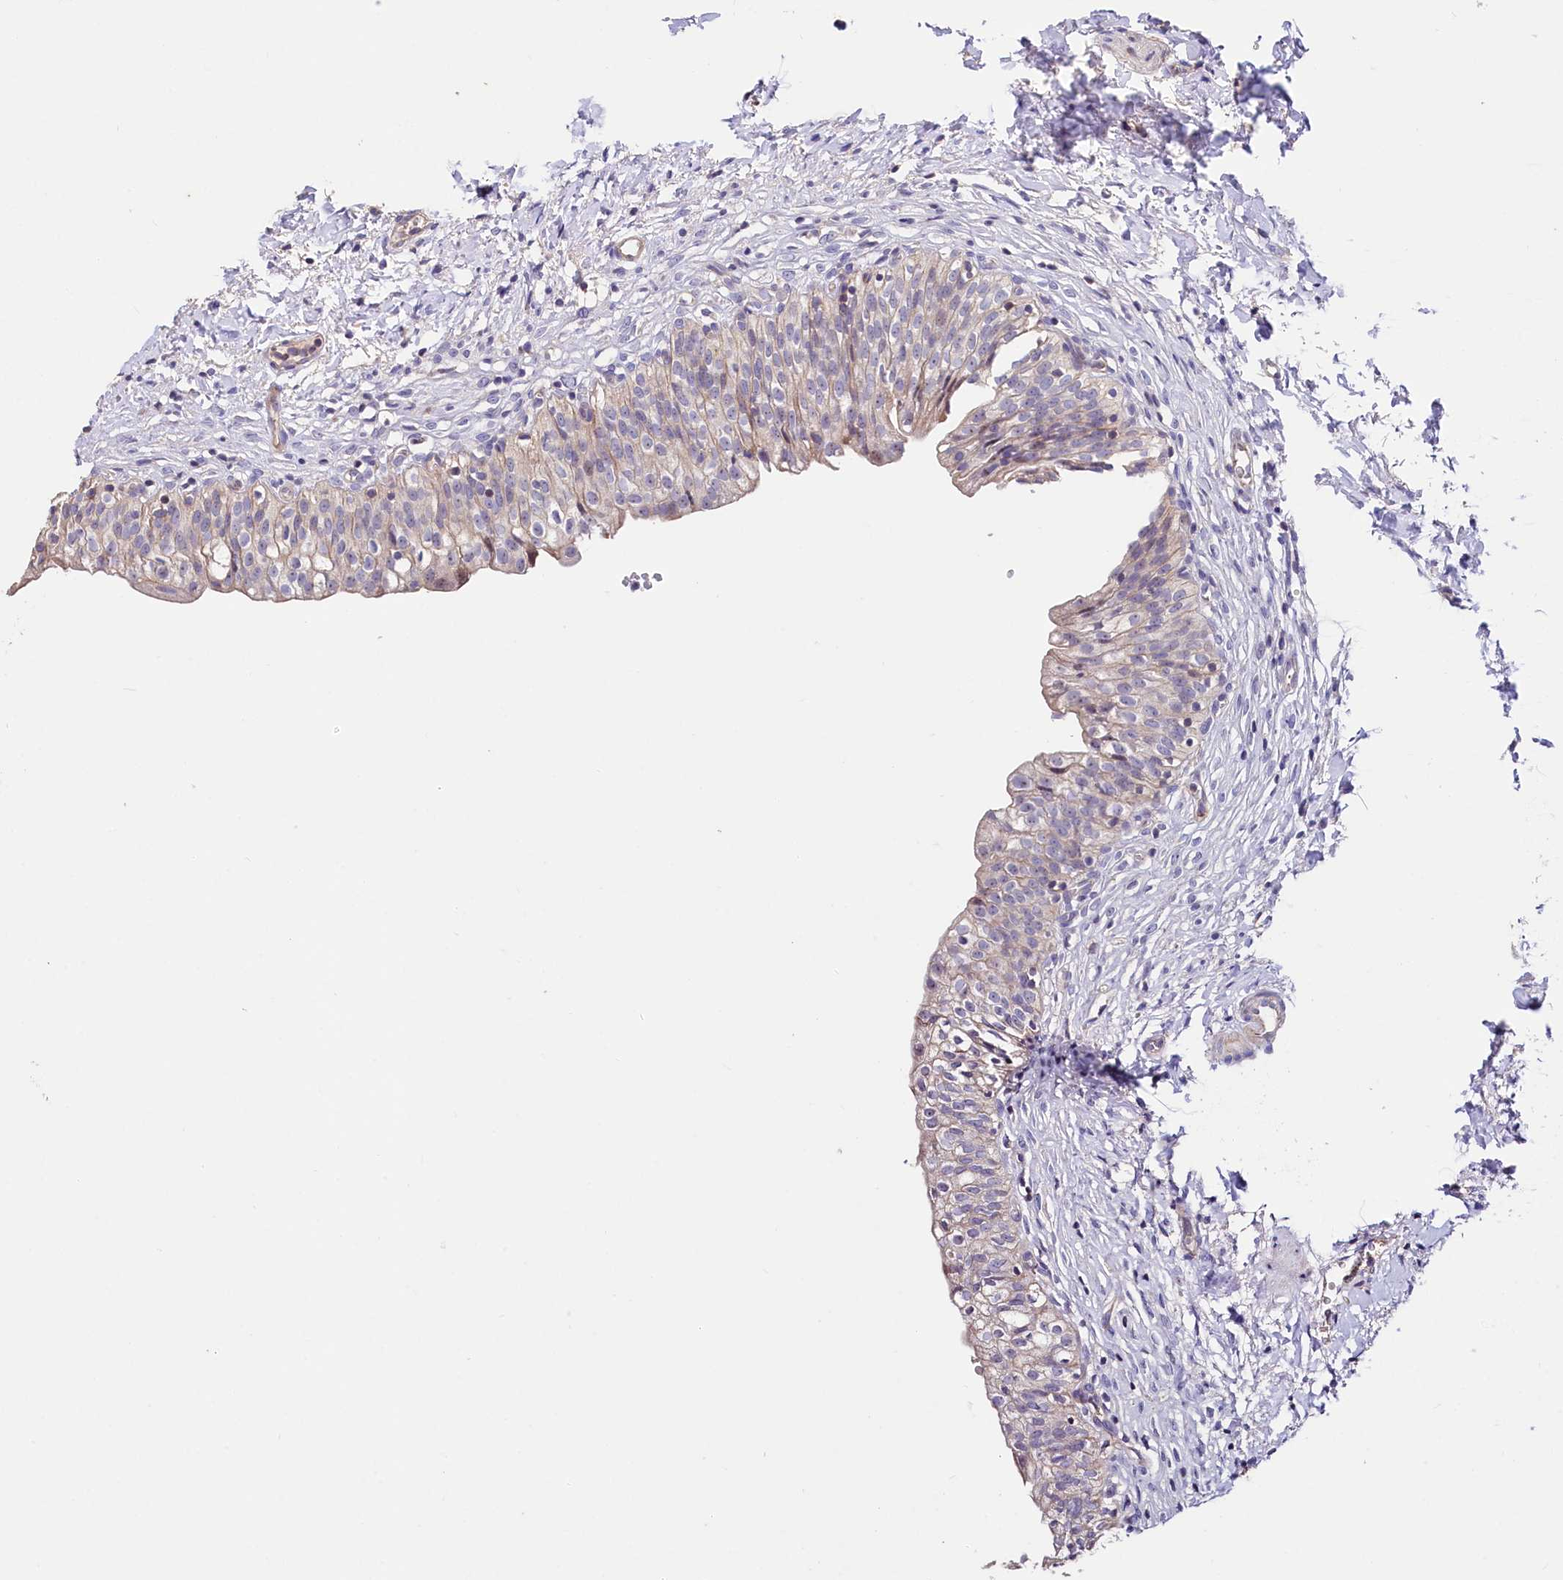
{"staining": {"intensity": "negative", "quantity": "none", "location": "none"}, "tissue": "urinary bladder", "cell_type": "Urothelial cells", "image_type": "normal", "snomed": [{"axis": "morphology", "description": "Normal tissue, NOS"}, {"axis": "topography", "description": "Urinary bladder"}], "caption": "High magnification brightfield microscopy of normal urinary bladder stained with DAB (3,3'-diaminobenzidine) (brown) and counterstained with hematoxylin (blue): urothelial cells show no significant staining. (DAB (3,3'-diaminobenzidine) immunohistochemistry (IHC) with hematoxylin counter stain).", "gene": "RPUSD3", "patient": {"sex": "male", "age": 55}}